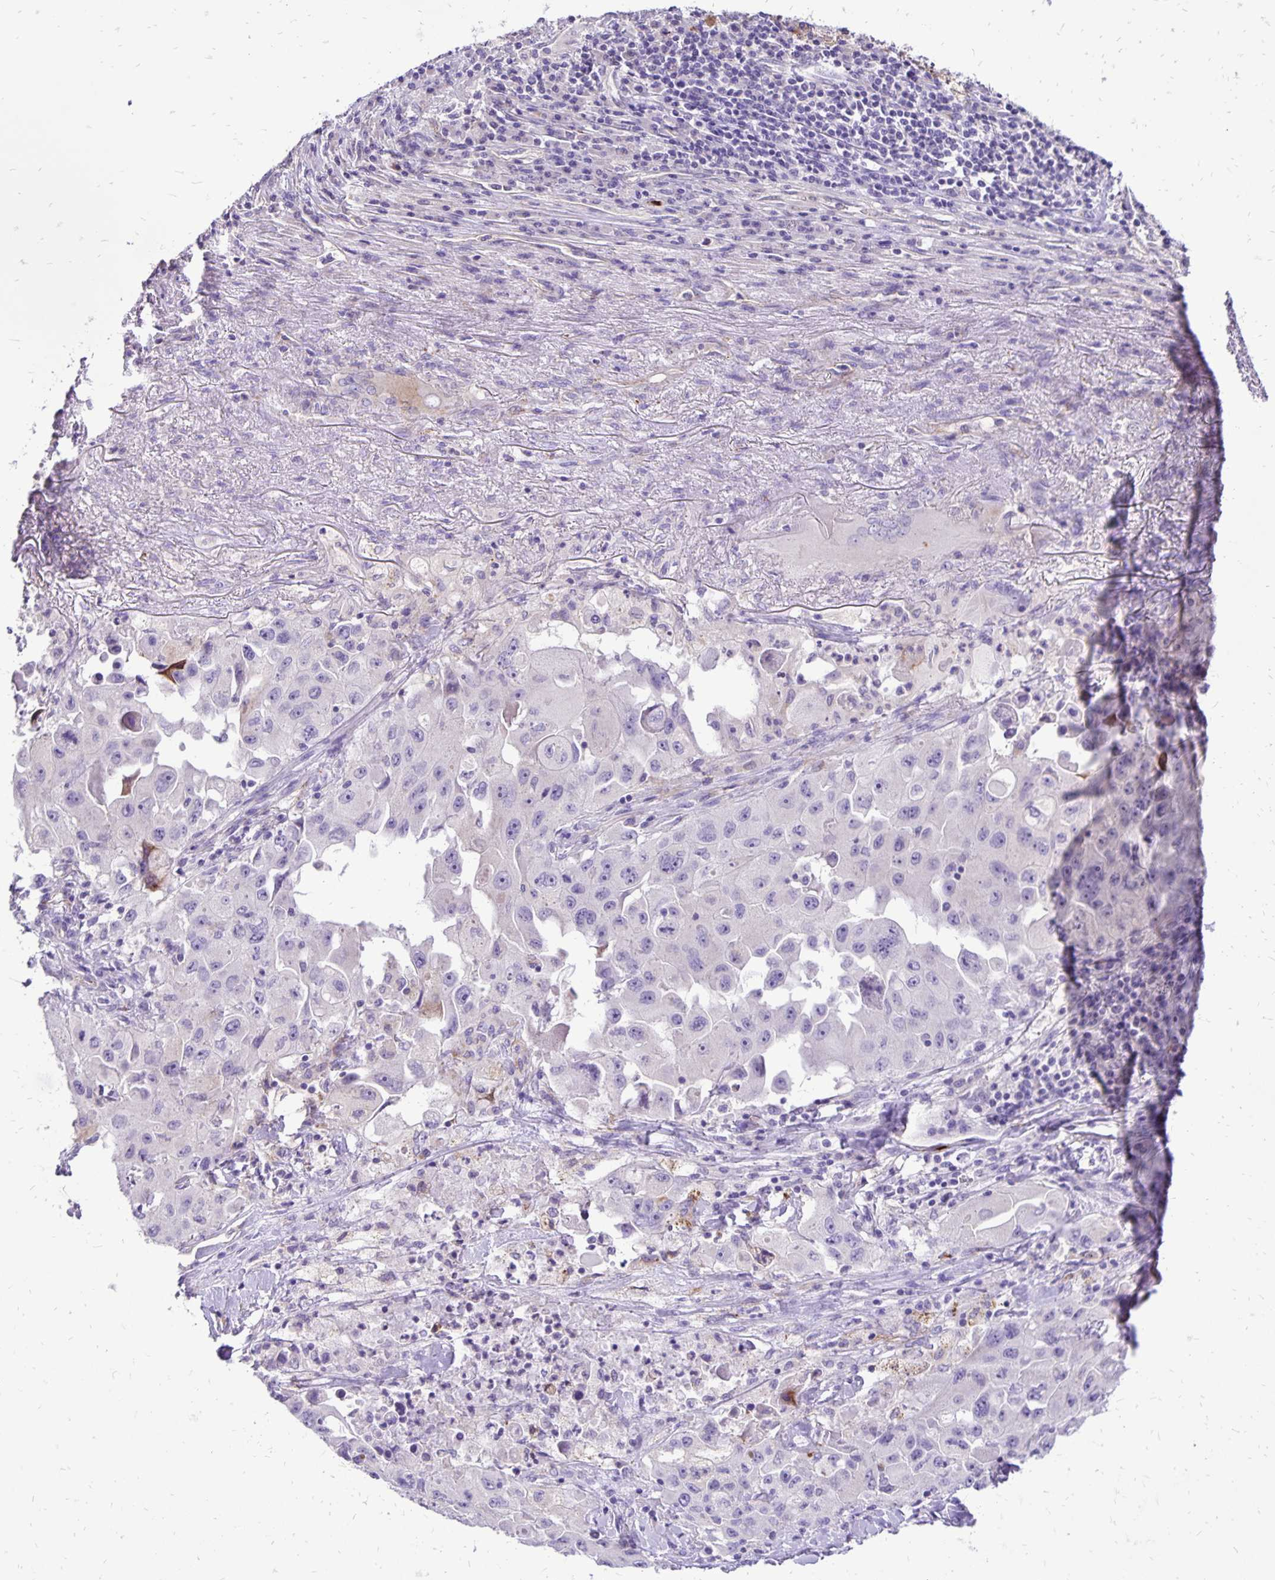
{"staining": {"intensity": "negative", "quantity": "none", "location": "none"}, "tissue": "lung cancer", "cell_type": "Tumor cells", "image_type": "cancer", "snomed": [{"axis": "morphology", "description": "Squamous cell carcinoma, NOS"}, {"axis": "topography", "description": "Lung"}], "caption": "Immunohistochemistry (IHC) micrograph of human lung cancer (squamous cell carcinoma) stained for a protein (brown), which demonstrates no expression in tumor cells.", "gene": "EIF5A", "patient": {"sex": "male", "age": 63}}